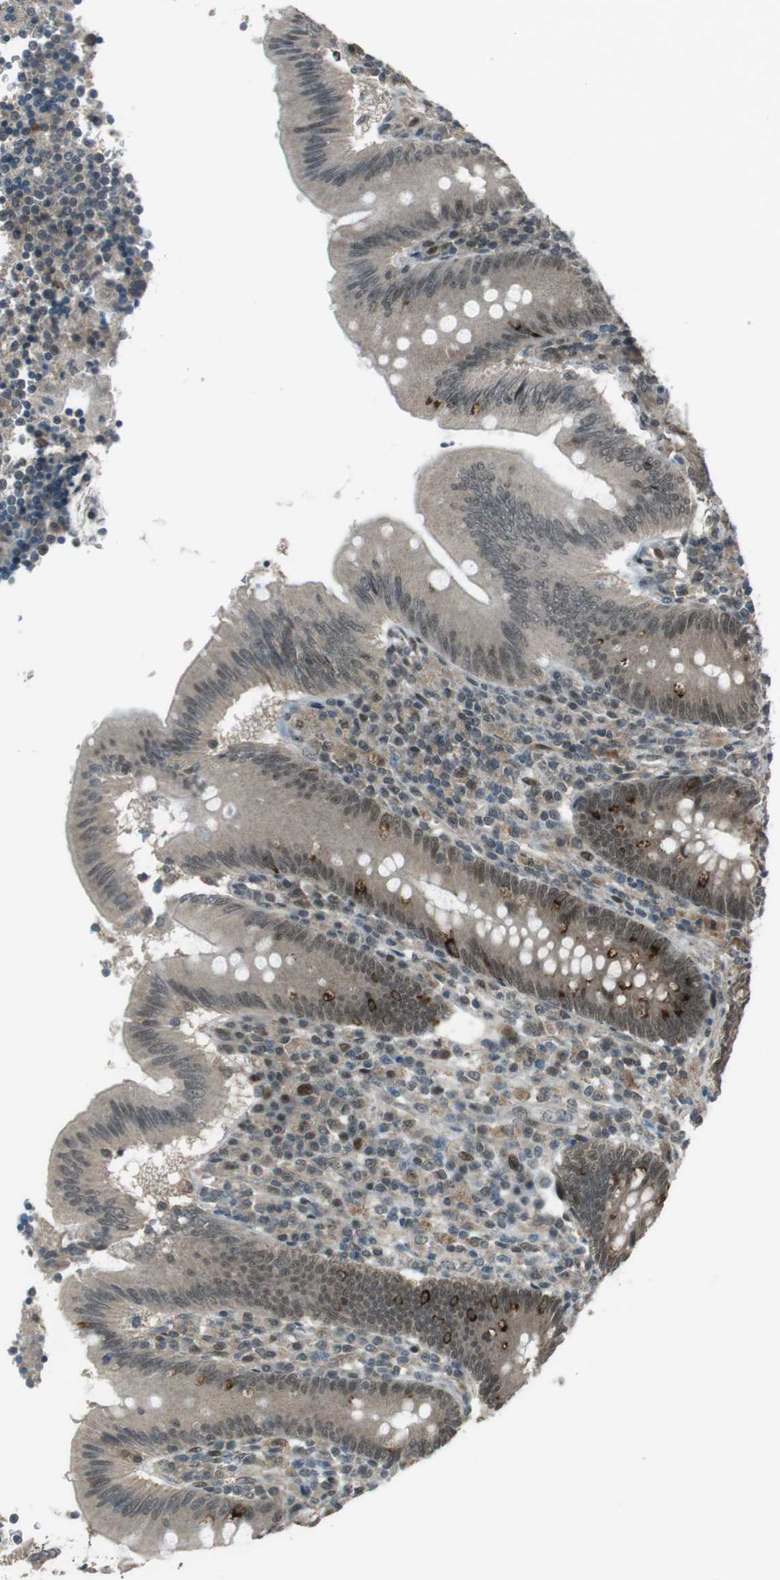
{"staining": {"intensity": "strong", "quantity": "<25%", "location": "cytoplasmic/membranous,nuclear"}, "tissue": "appendix", "cell_type": "Glandular cells", "image_type": "normal", "snomed": [{"axis": "morphology", "description": "Normal tissue, NOS"}, {"axis": "morphology", "description": "Inflammation, NOS"}, {"axis": "topography", "description": "Appendix"}], "caption": "Immunohistochemical staining of benign human appendix reveals strong cytoplasmic/membranous,nuclear protein positivity in approximately <25% of glandular cells.", "gene": "SLITRK5", "patient": {"sex": "male", "age": 46}}